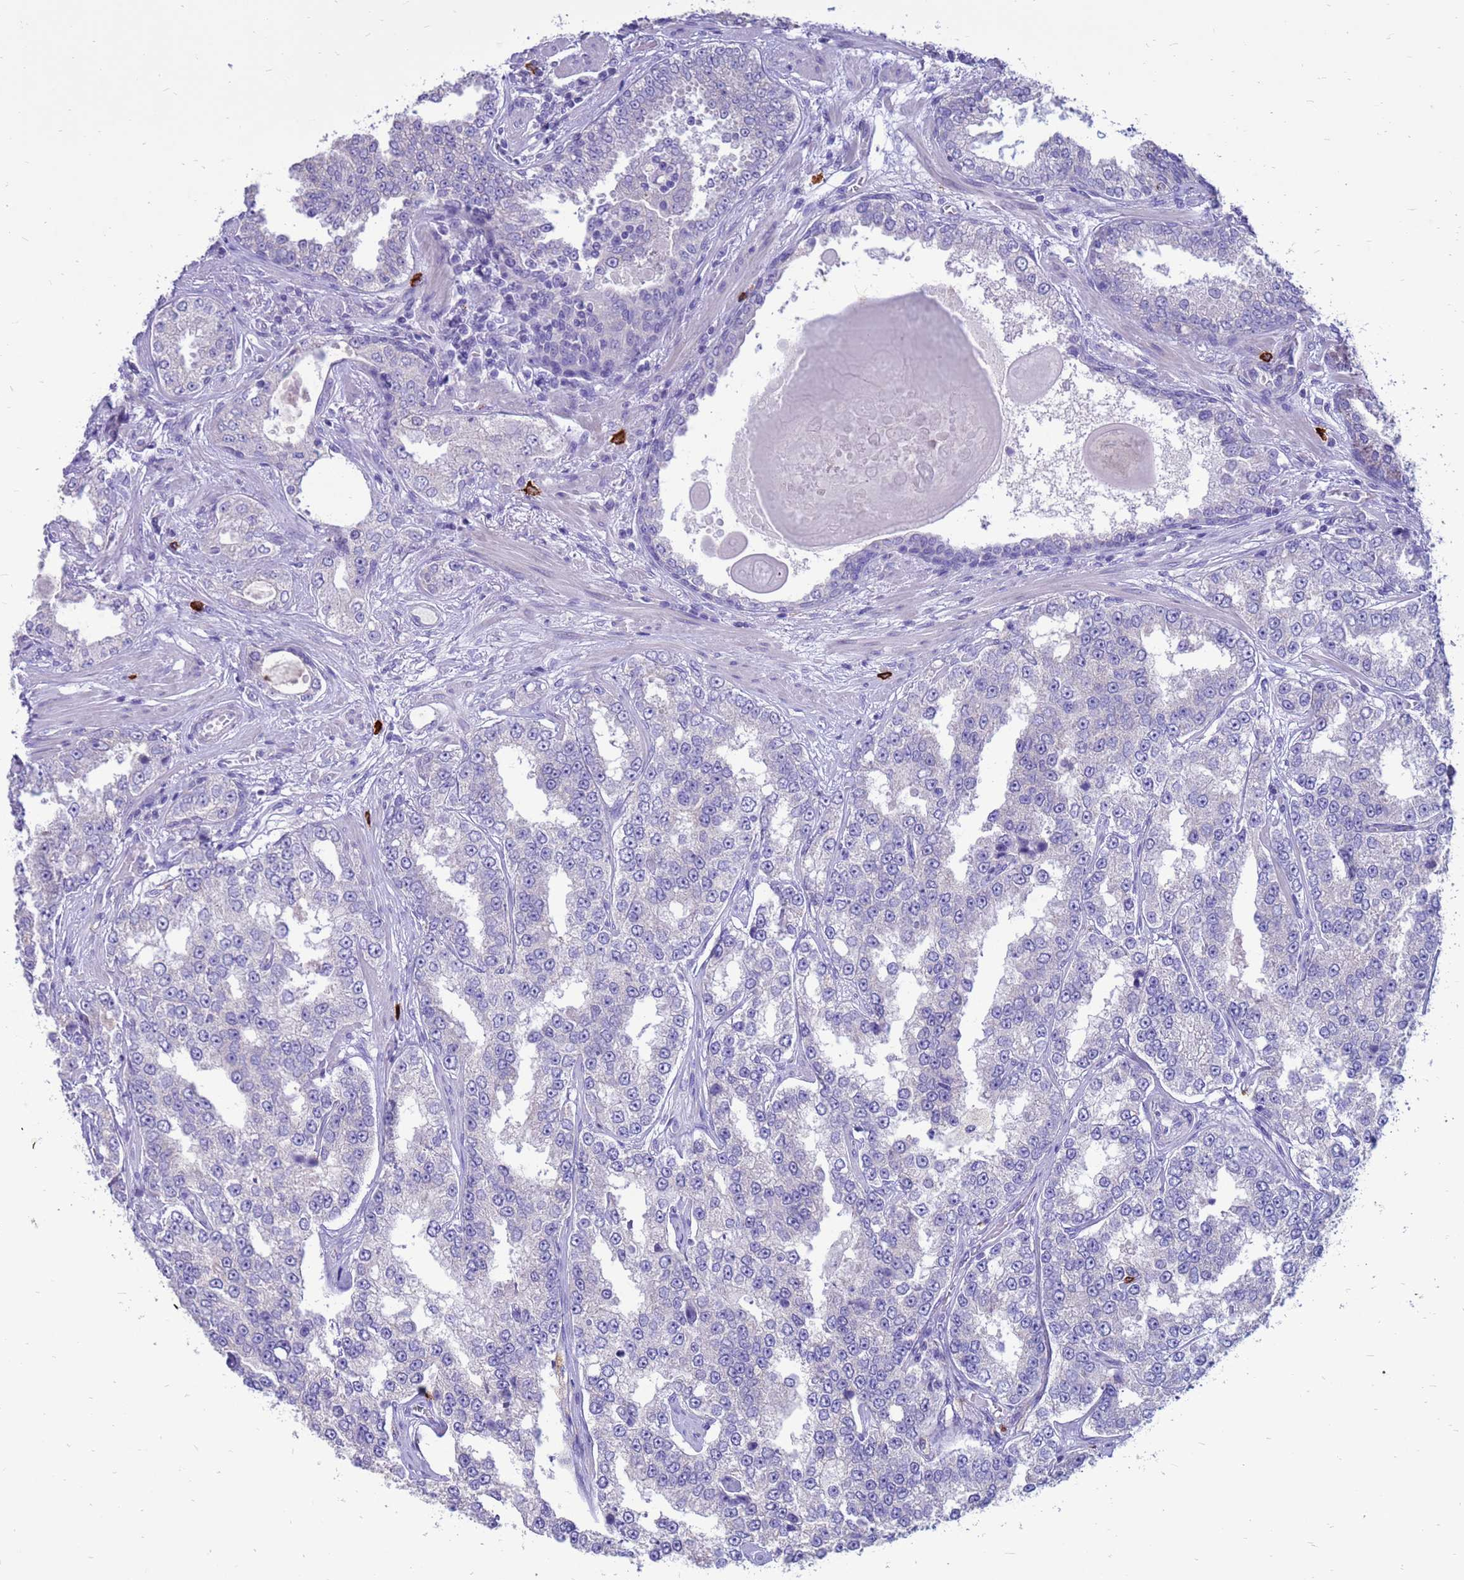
{"staining": {"intensity": "negative", "quantity": "none", "location": "none"}, "tissue": "prostate cancer", "cell_type": "Tumor cells", "image_type": "cancer", "snomed": [{"axis": "morphology", "description": "Normal tissue, NOS"}, {"axis": "morphology", "description": "Adenocarcinoma, High grade"}, {"axis": "topography", "description": "Prostate"}], "caption": "Photomicrograph shows no significant protein expression in tumor cells of prostate cancer.", "gene": "PDE10A", "patient": {"sex": "male", "age": 83}}